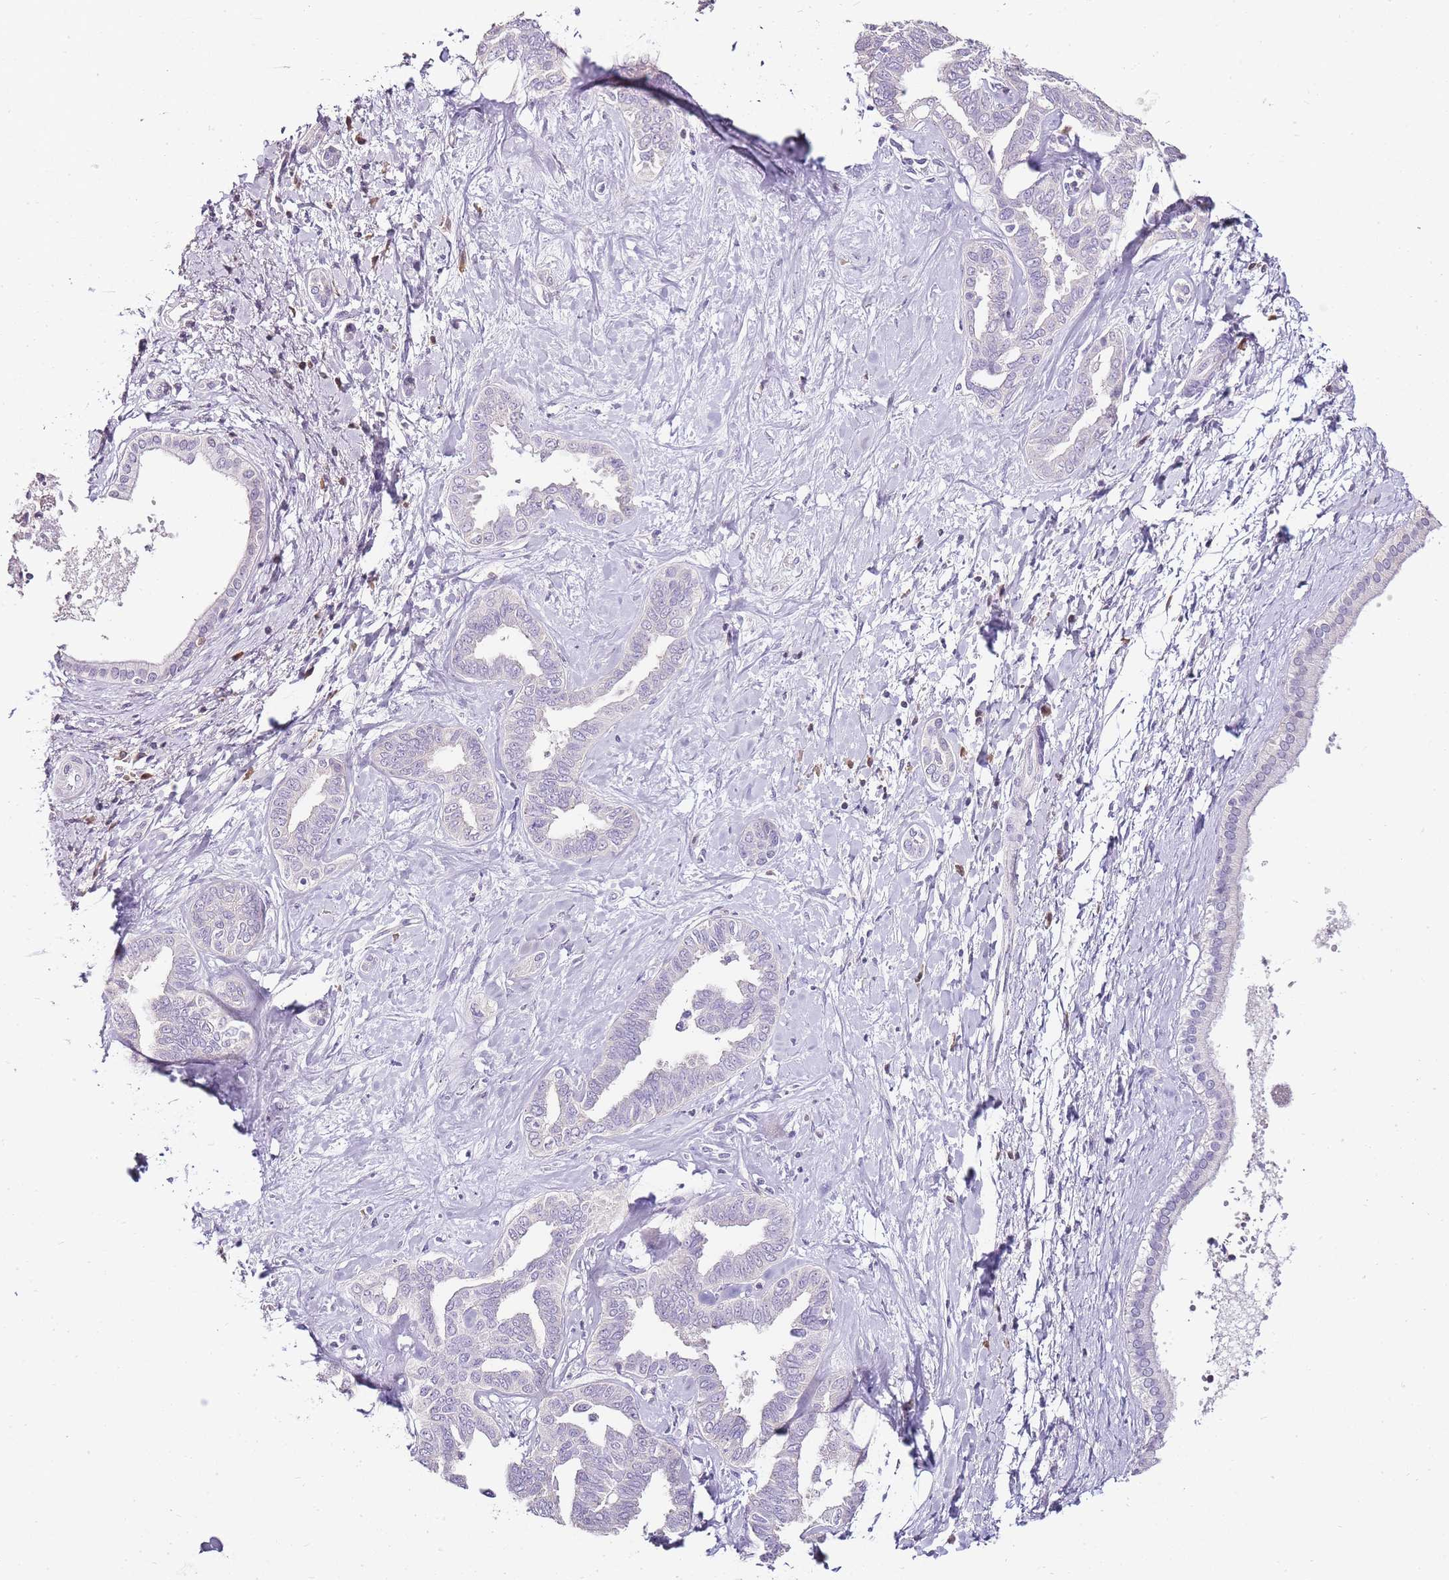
{"staining": {"intensity": "negative", "quantity": "none", "location": "none"}, "tissue": "liver cancer", "cell_type": "Tumor cells", "image_type": "cancer", "snomed": [{"axis": "morphology", "description": "Cholangiocarcinoma"}, {"axis": "topography", "description": "Liver"}], "caption": "This is an IHC photomicrograph of liver cholangiocarcinoma. There is no positivity in tumor cells.", "gene": "ZBP1", "patient": {"sex": "female", "age": 77}}